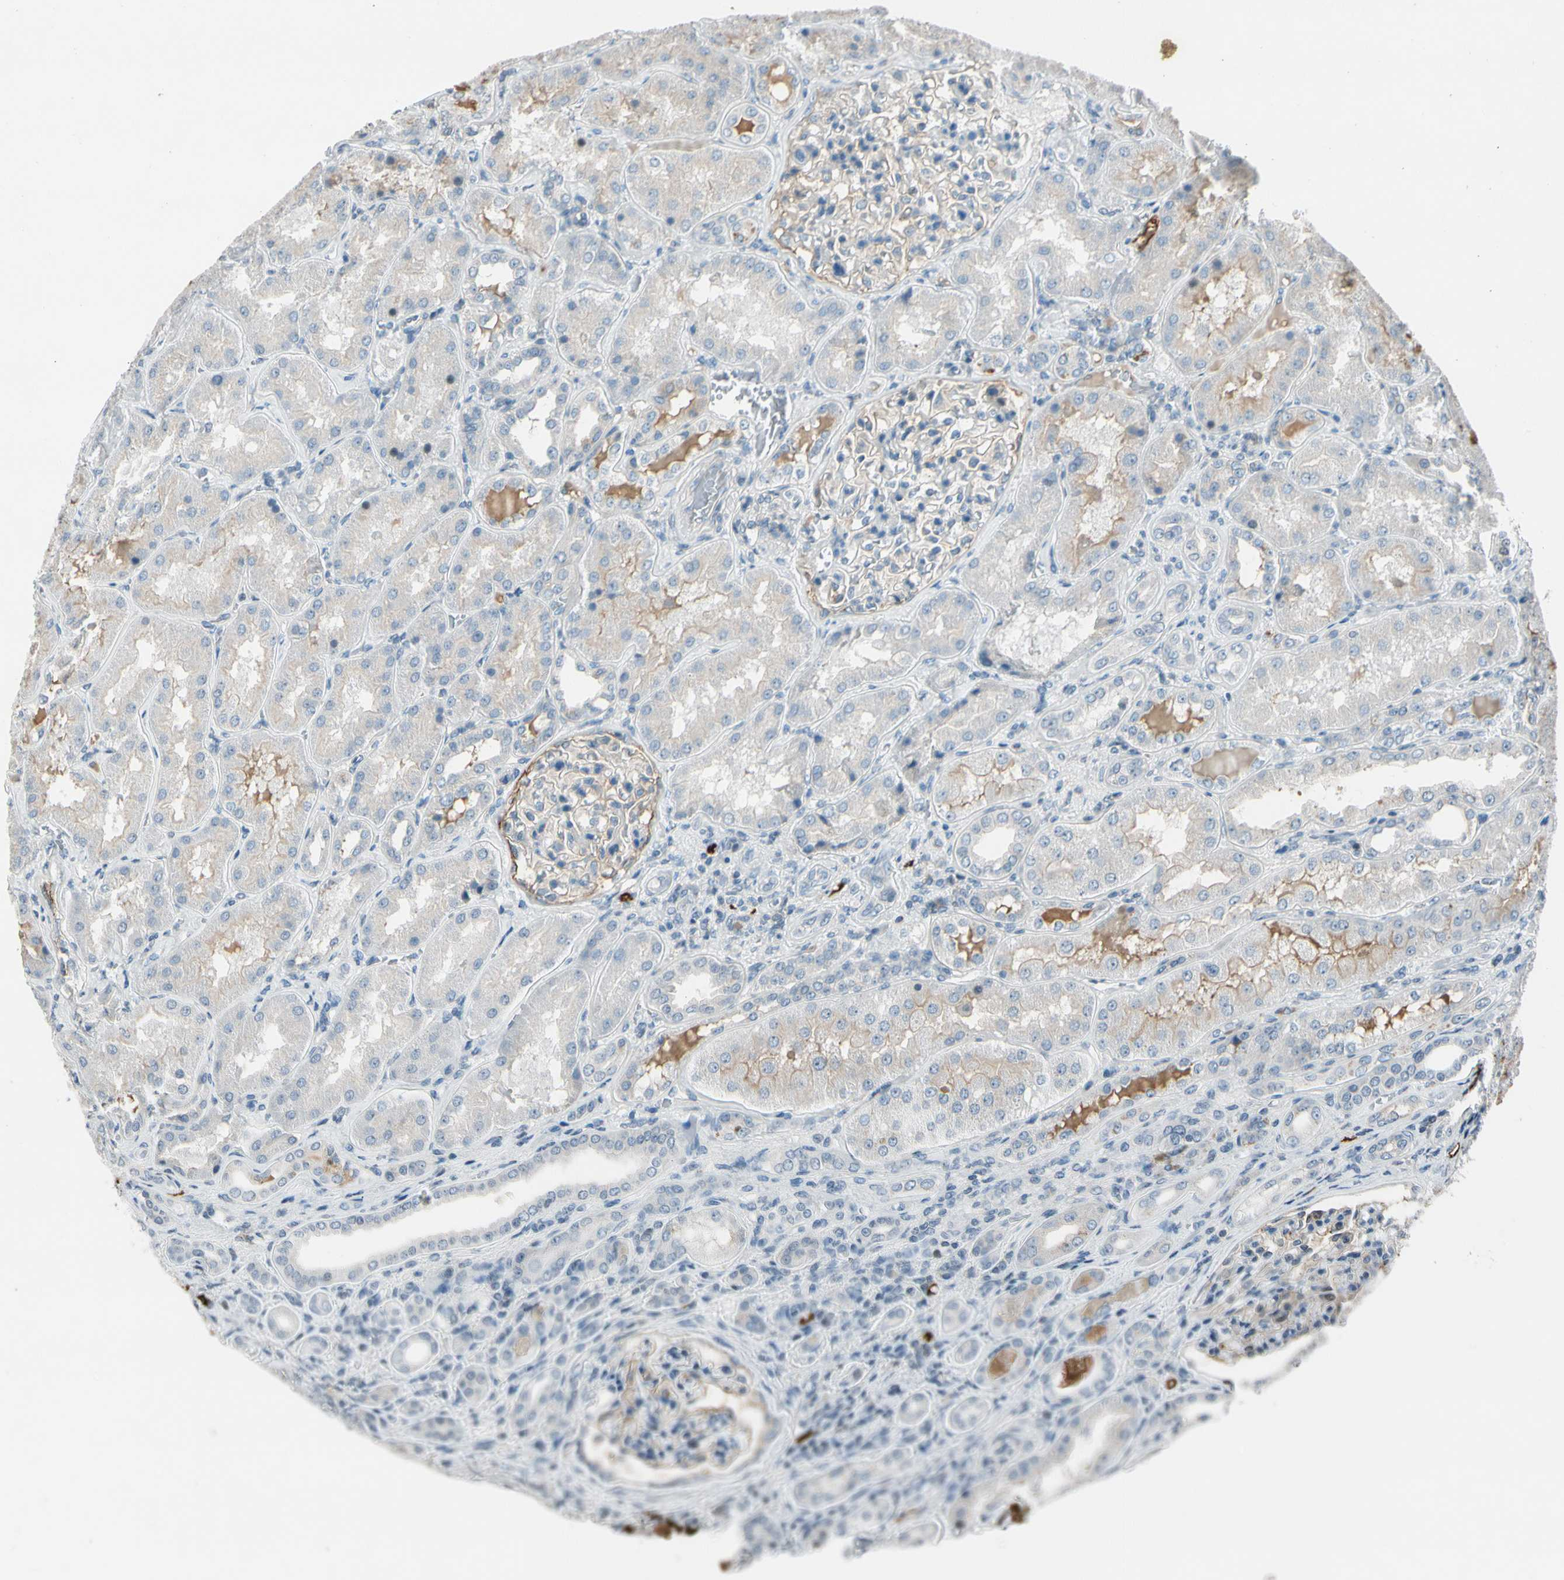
{"staining": {"intensity": "weak", "quantity": "<25%", "location": "cytoplasmic/membranous"}, "tissue": "kidney", "cell_type": "Cells in glomeruli", "image_type": "normal", "snomed": [{"axis": "morphology", "description": "Normal tissue, NOS"}, {"axis": "topography", "description": "Kidney"}], "caption": "A high-resolution micrograph shows immunohistochemistry staining of normal kidney, which shows no significant expression in cells in glomeruli. (Stains: DAB IHC with hematoxylin counter stain, Microscopy: brightfield microscopy at high magnification).", "gene": "PDPN", "patient": {"sex": "female", "age": 56}}